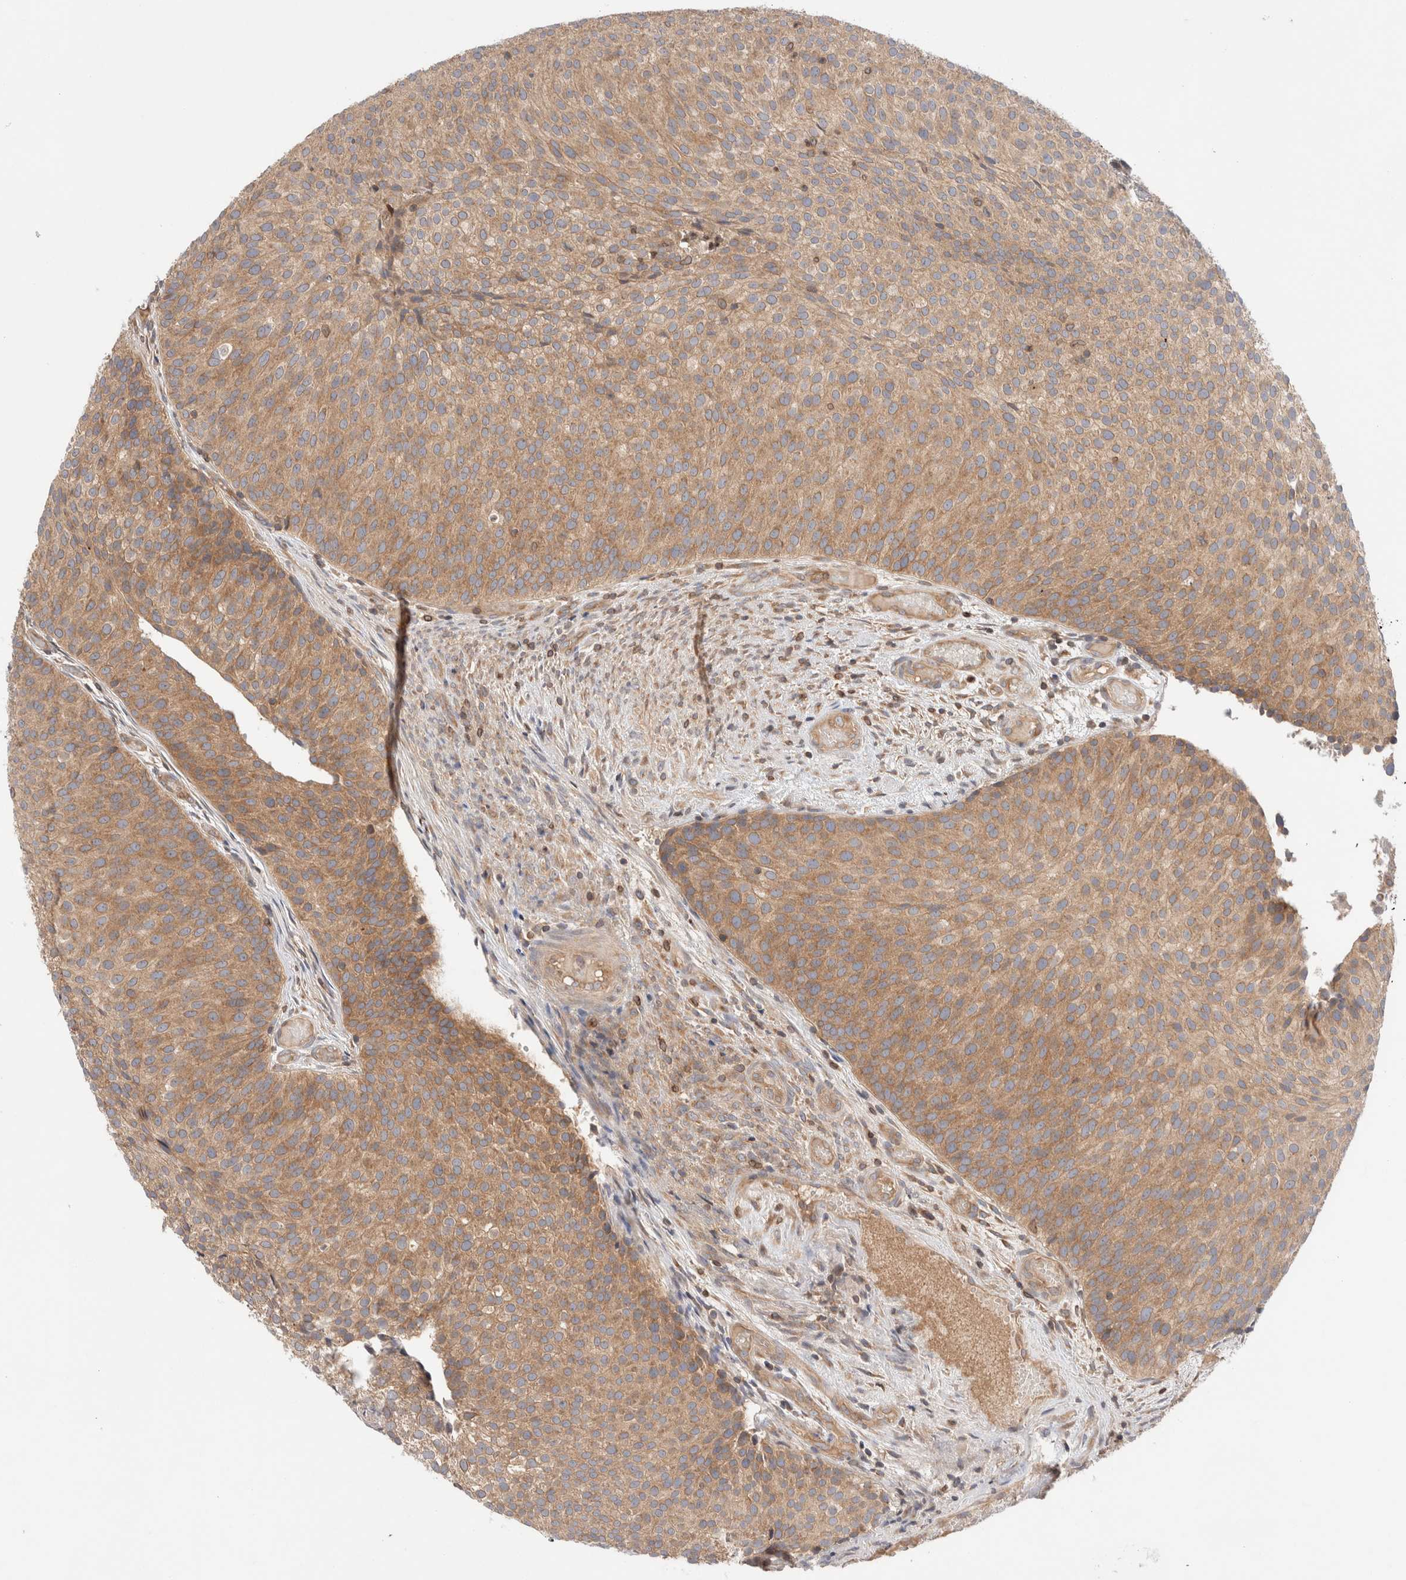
{"staining": {"intensity": "moderate", "quantity": ">75%", "location": "cytoplasmic/membranous"}, "tissue": "urothelial cancer", "cell_type": "Tumor cells", "image_type": "cancer", "snomed": [{"axis": "morphology", "description": "Urothelial carcinoma, Low grade"}, {"axis": "topography", "description": "Urinary bladder"}], "caption": "IHC of human urothelial cancer reveals medium levels of moderate cytoplasmic/membranous expression in about >75% of tumor cells.", "gene": "SIKE1", "patient": {"sex": "male", "age": 86}}